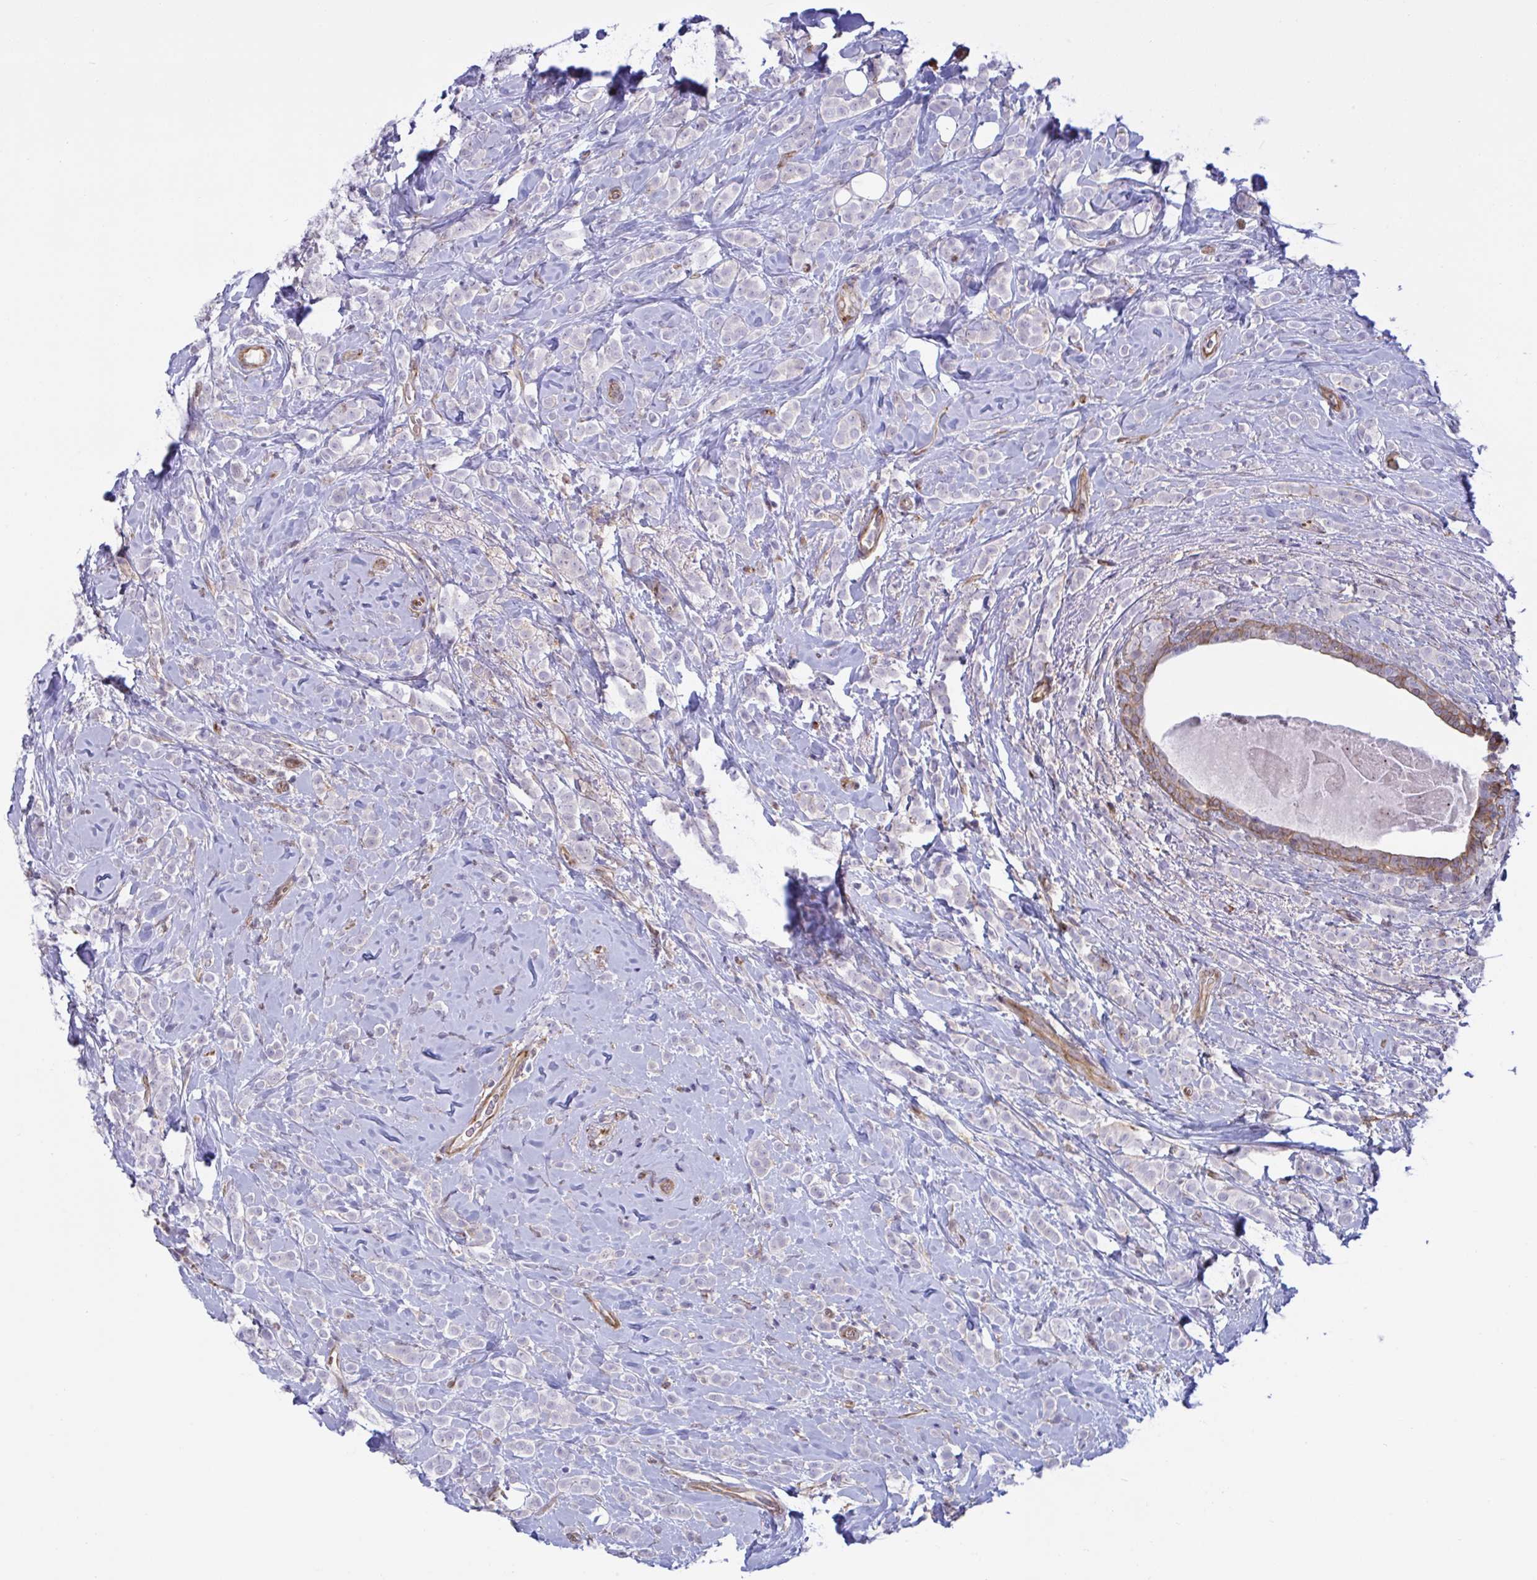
{"staining": {"intensity": "negative", "quantity": "none", "location": "none"}, "tissue": "breast cancer", "cell_type": "Tumor cells", "image_type": "cancer", "snomed": [{"axis": "morphology", "description": "Lobular carcinoma"}, {"axis": "topography", "description": "Breast"}], "caption": "IHC micrograph of neoplastic tissue: breast cancer stained with DAB (3,3'-diaminobenzidine) demonstrates no significant protein expression in tumor cells.", "gene": "PRRT4", "patient": {"sex": "female", "age": 49}}